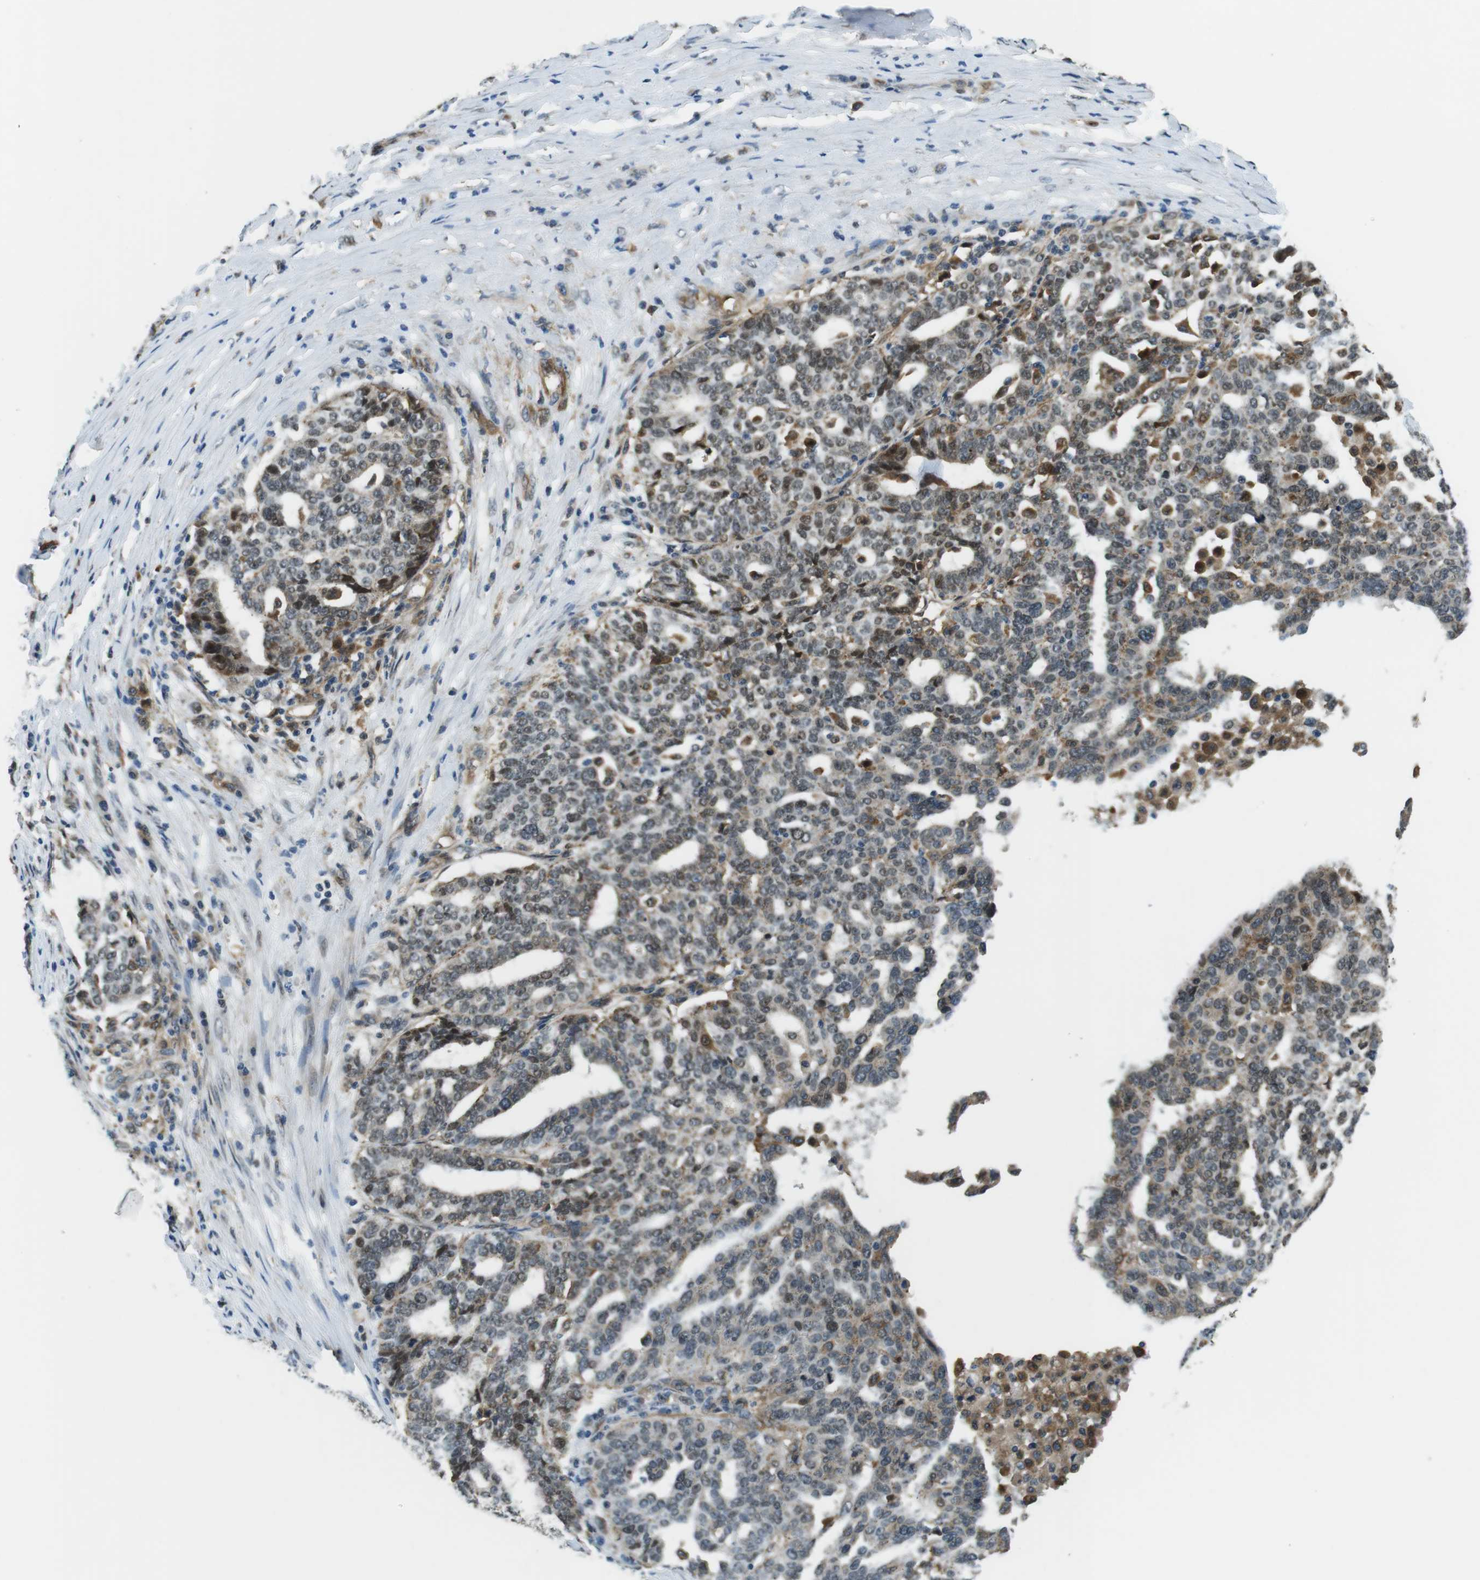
{"staining": {"intensity": "moderate", "quantity": "<25%", "location": "cytoplasmic/membranous"}, "tissue": "ovarian cancer", "cell_type": "Tumor cells", "image_type": "cancer", "snomed": [{"axis": "morphology", "description": "Cystadenocarcinoma, serous, NOS"}, {"axis": "topography", "description": "Ovary"}], "caption": "Moderate cytoplasmic/membranous expression is present in approximately <25% of tumor cells in ovarian cancer (serous cystadenocarcinoma).", "gene": "PALD1", "patient": {"sex": "female", "age": 59}}